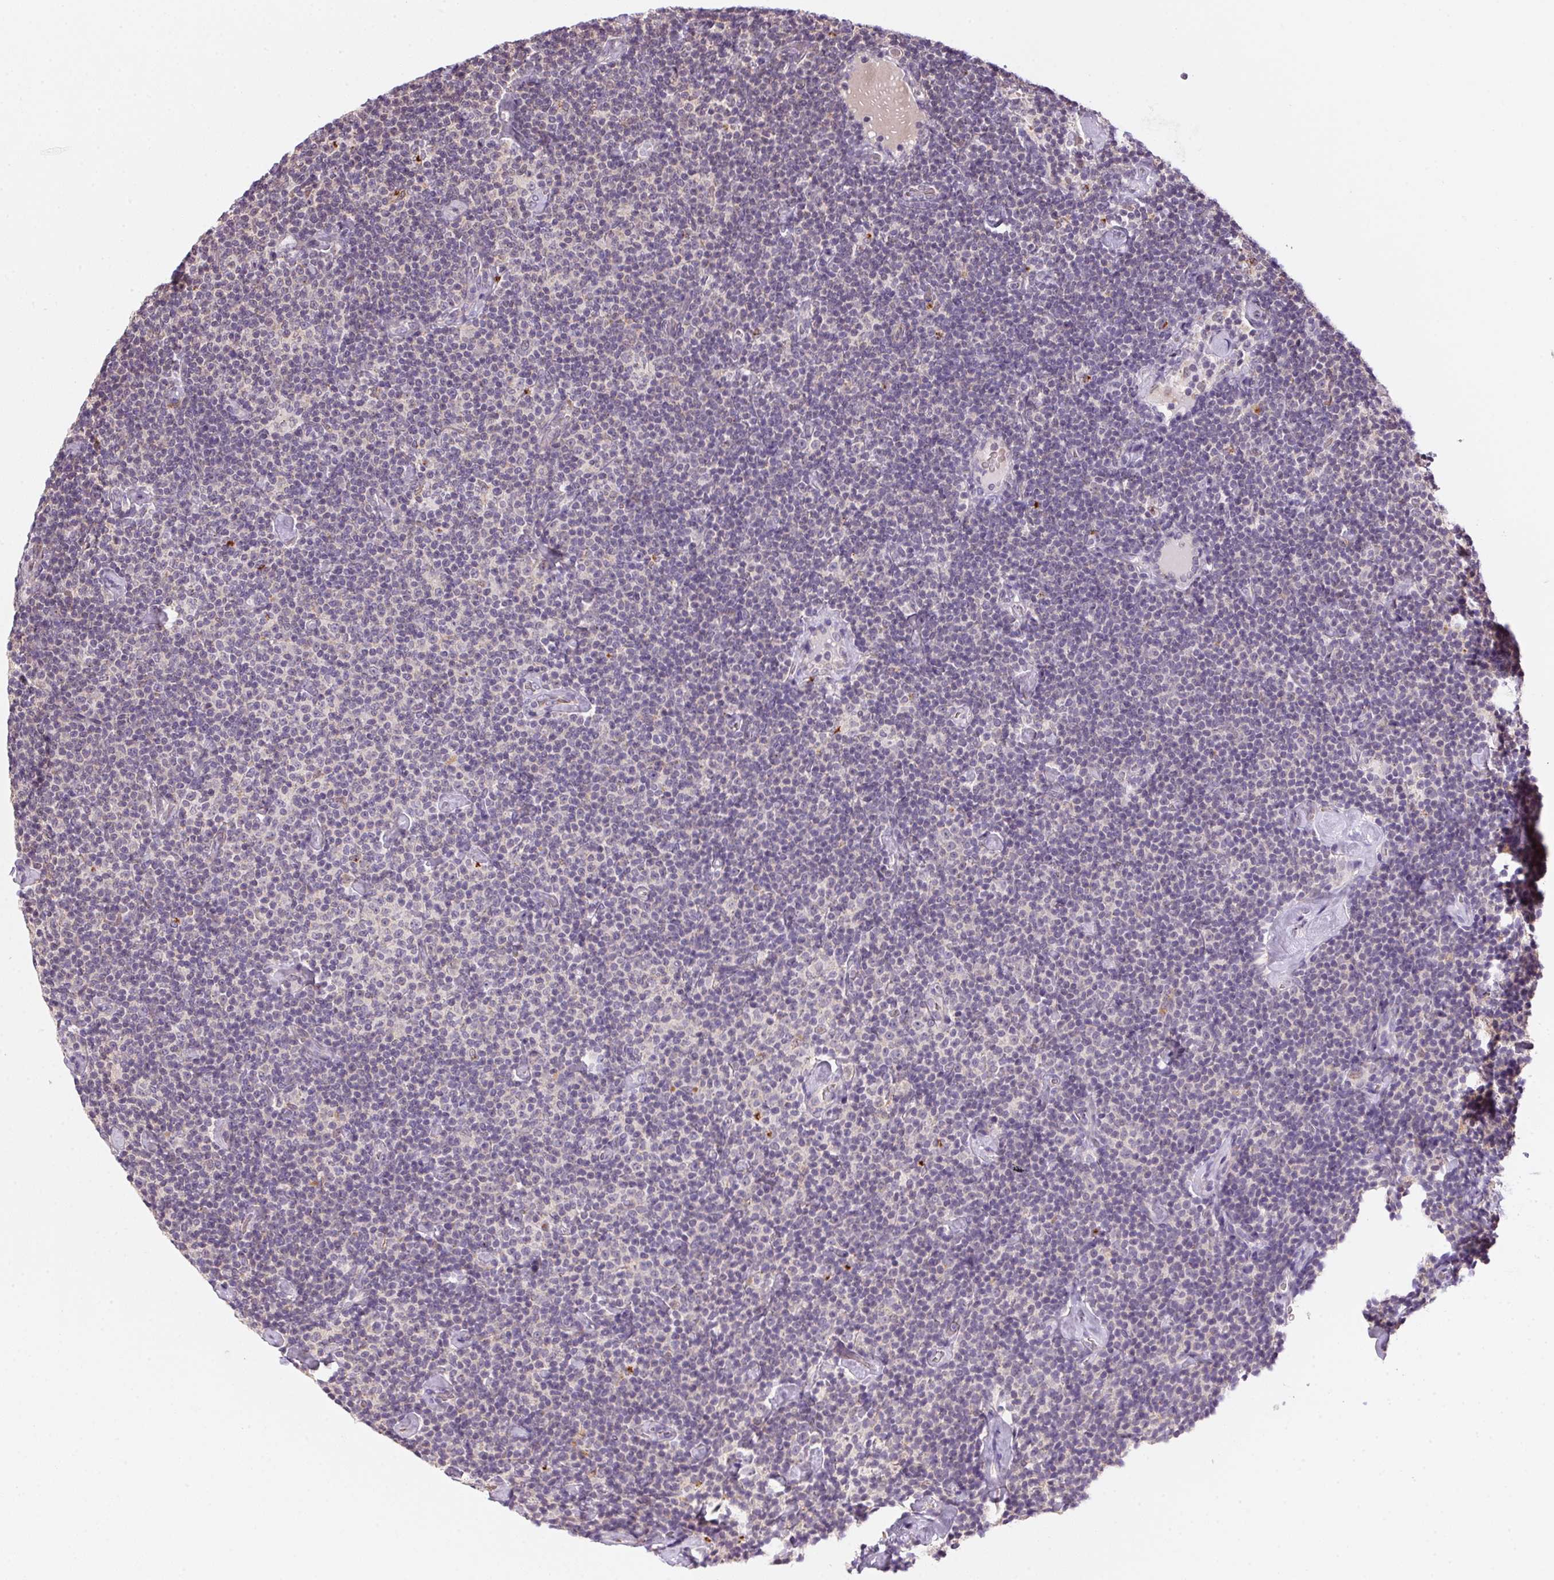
{"staining": {"intensity": "negative", "quantity": "none", "location": "none"}, "tissue": "lymphoma", "cell_type": "Tumor cells", "image_type": "cancer", "snomed": [{"axis": "morphology", "description": "Malignant lymphoma, non-Hodgkin's type, Low grade"}, {"axis": "topography", "description": "Lymph node"}], "caption": "An IHC histopathology image of lymphoma is shown. There is no staining in tumor cells of lymphoma.", "gene": "METTL13", "patient": {"sex": "male", "age": 81}}